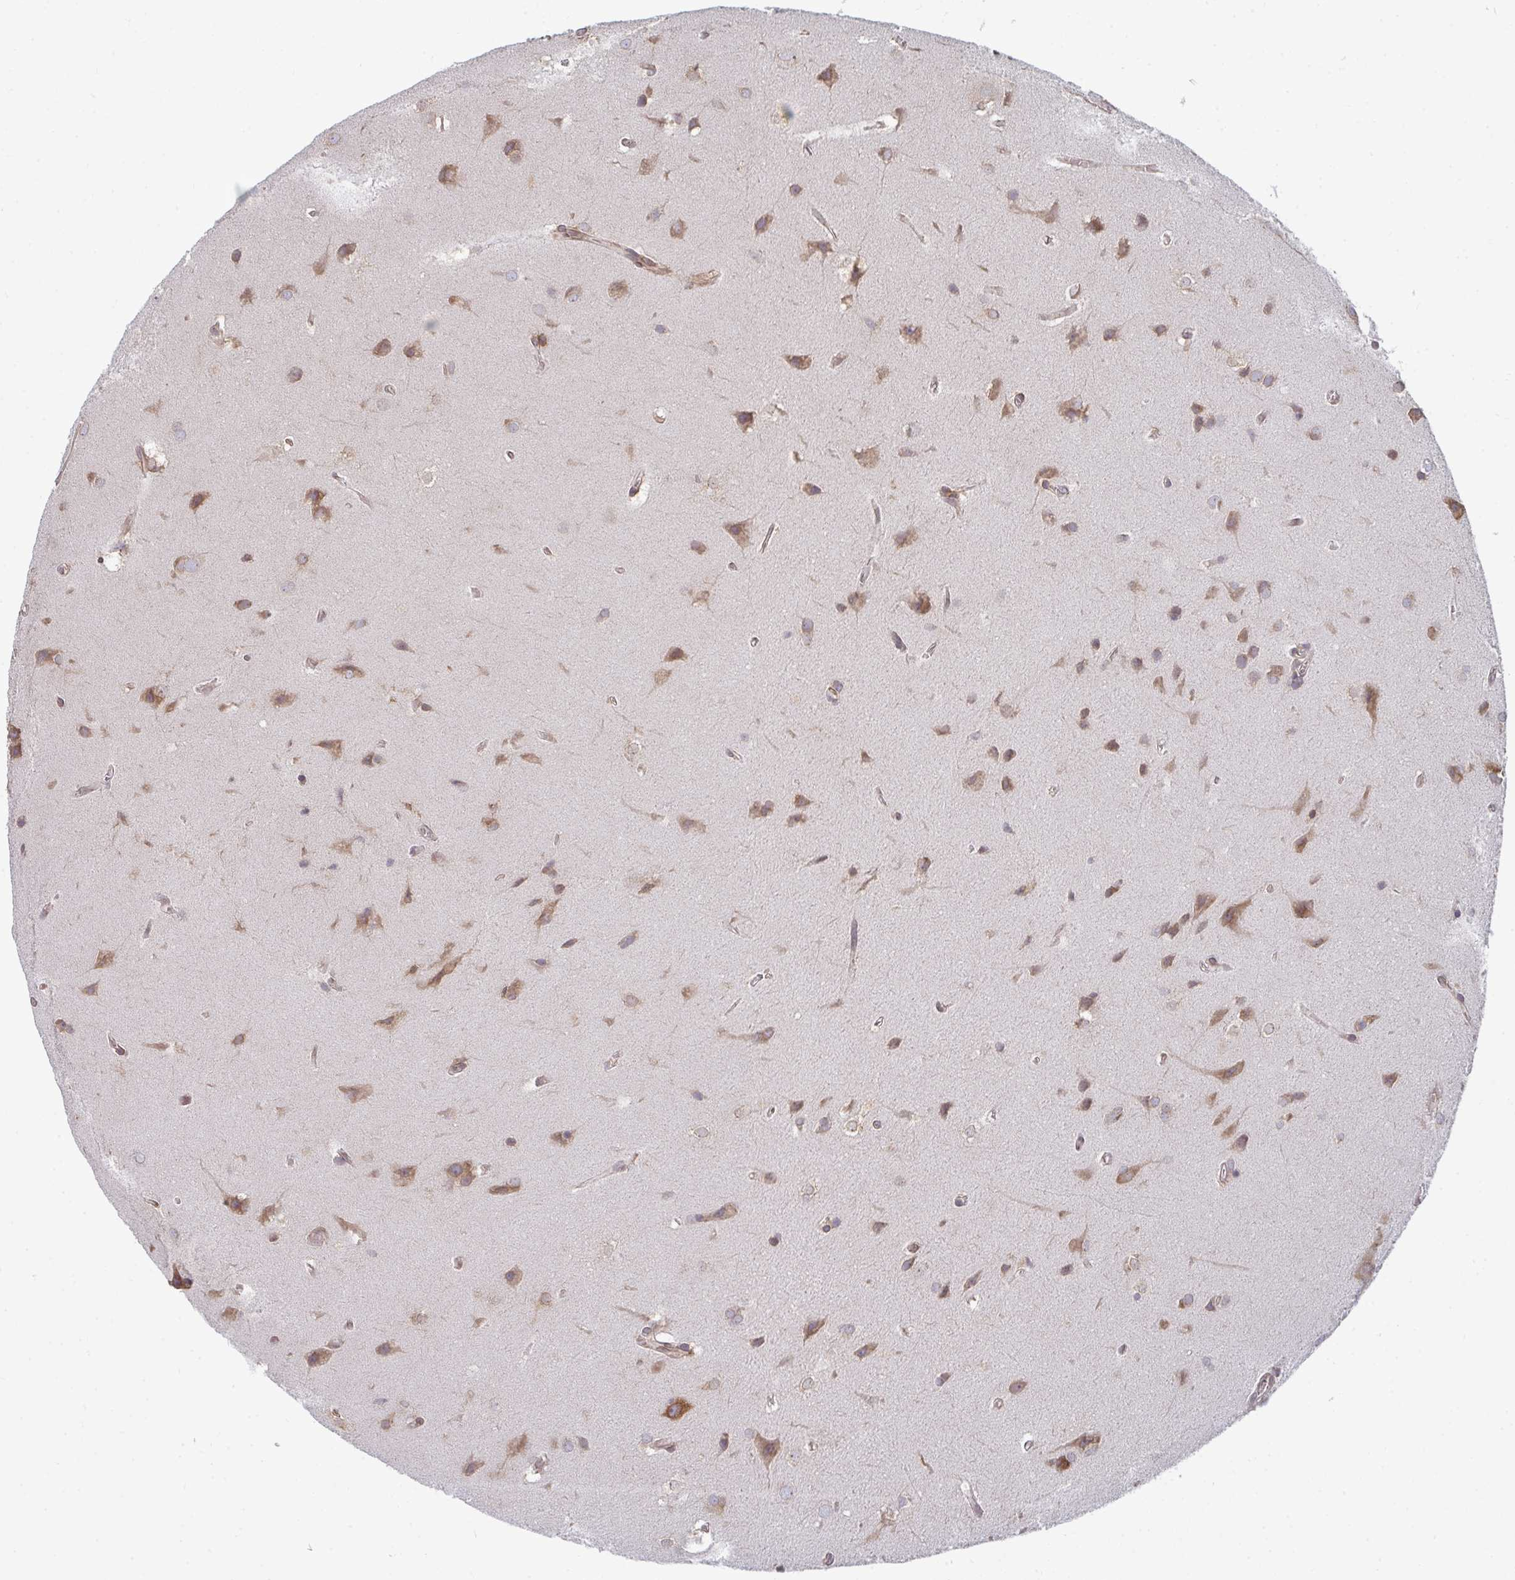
{"staining": {"intensity": "moderate", "quantity": "25%-75%", "location": "cytoplasmic/membranous"}, "tissue": "glioma", "cell_type": "Tumor cells", "image_type": "cancer", "snomed": [{"axis": "morphology", "description": "Glioma, malignant, Low grade"}, {"axis": "topography", "description": "Brain"}], "caption": "Glioma was stained to show a protein in brown. There is medium levels of moderate cytoplasmic/membranous positivity in approximately 25%-75% of tumor cells.", "gene": "LYSMD4", "patient": {"sex": "female", "age": 34}}